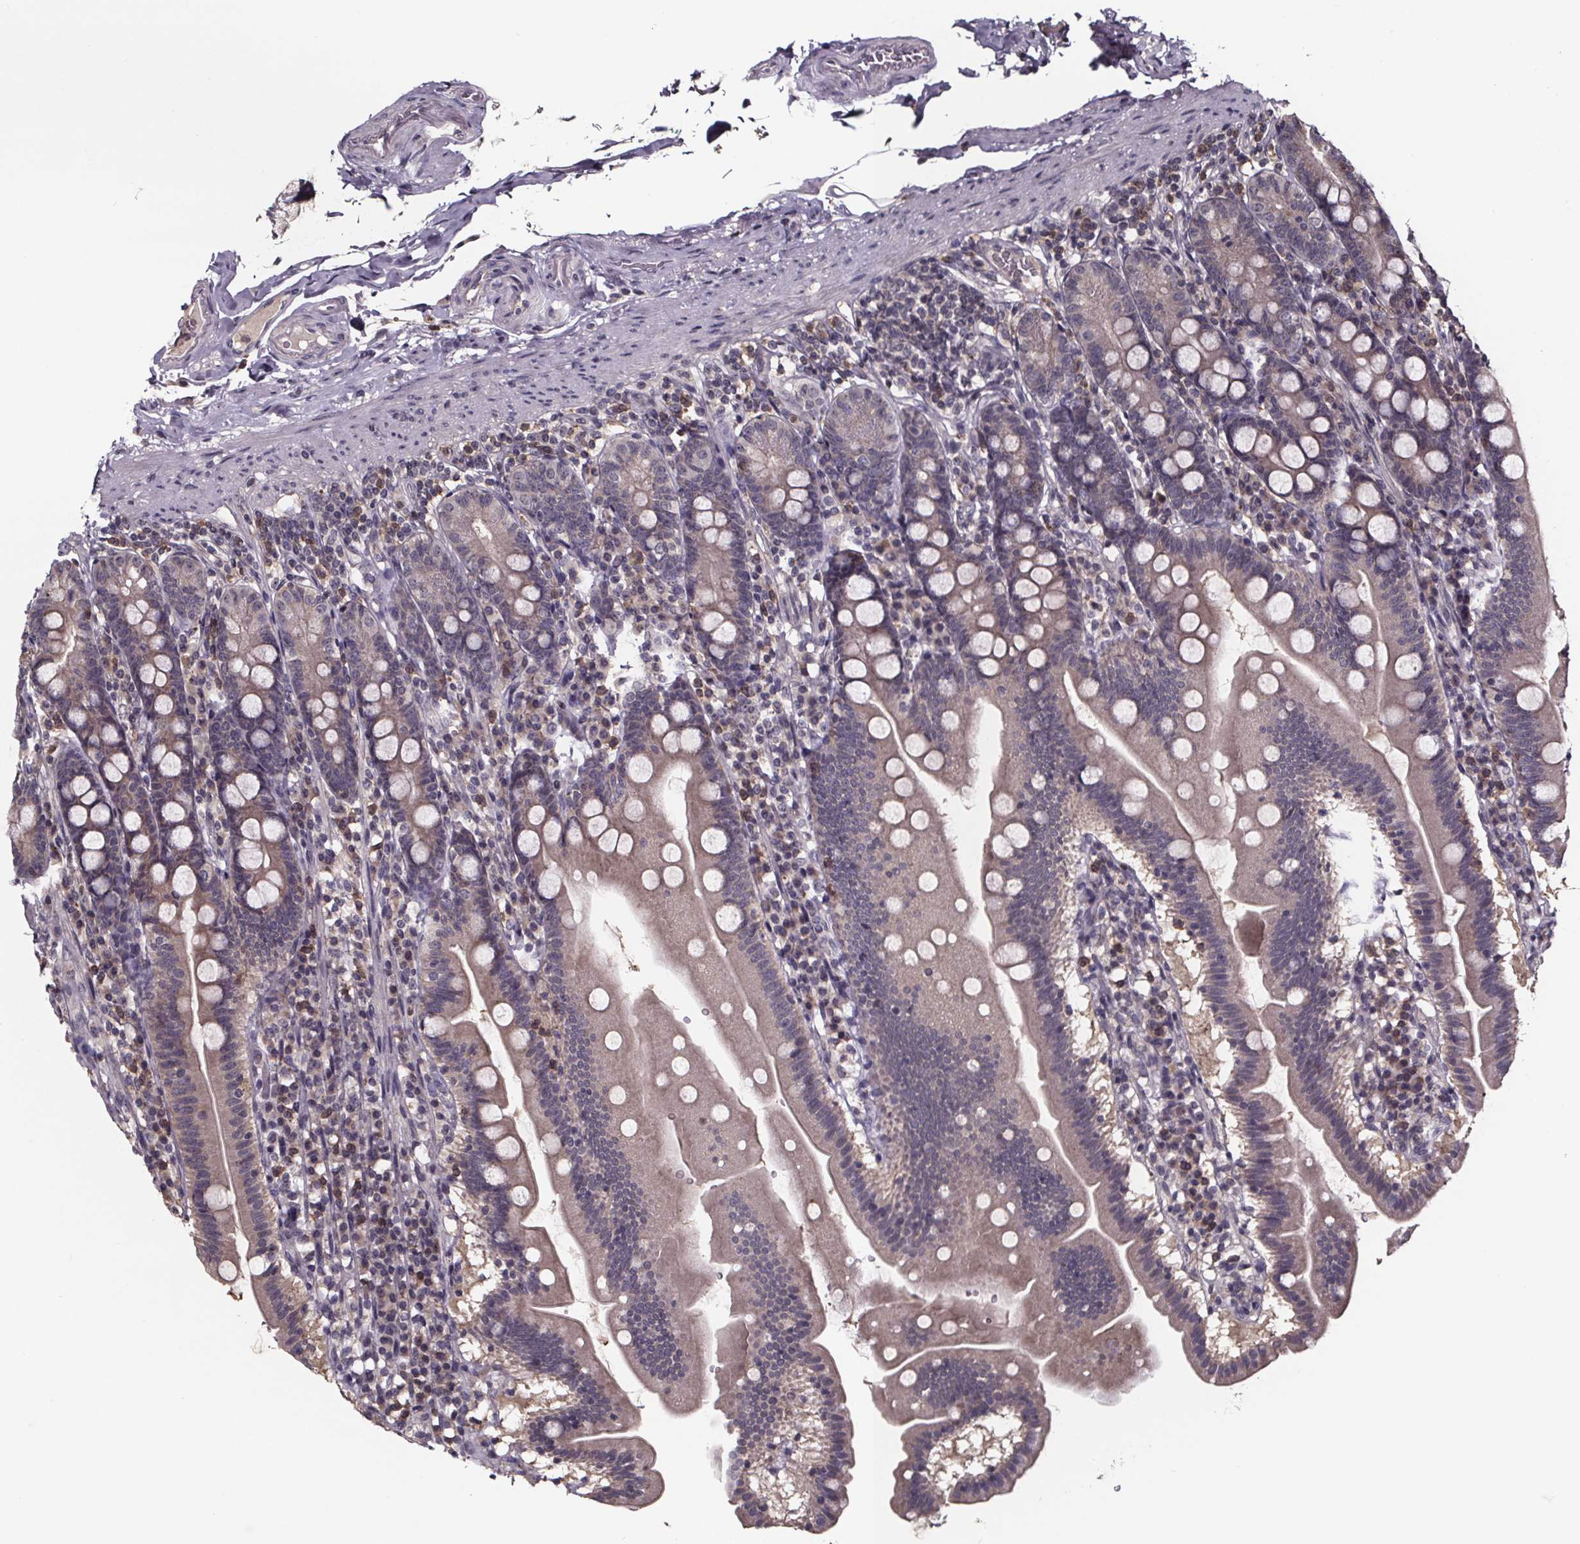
{"staining": {"intensity": "weak", "quantity": "25%-75%", "location": "cytoplasmic/membranous"}, "tissue": "duodenum", "cell_type": "Glandular cells", "image_type": "normal", "snomed": [{"axis": "morphology", "description": "Normal tissue, NOS"}, {"axis": "topography", "description": "Duodenum"}], "caption": "Brown immunohistochemical staining in normal duodenum shows weak cytoplasmic/membranous expression in about 25%-75% of glandular cells. The staining is performed using DAB brown chromogen to label protein expression. The nuclei are counter-stained blue using hematoxylin.", "gene": "SMIM1", "patient": {"sex": "female", "age": 67}}